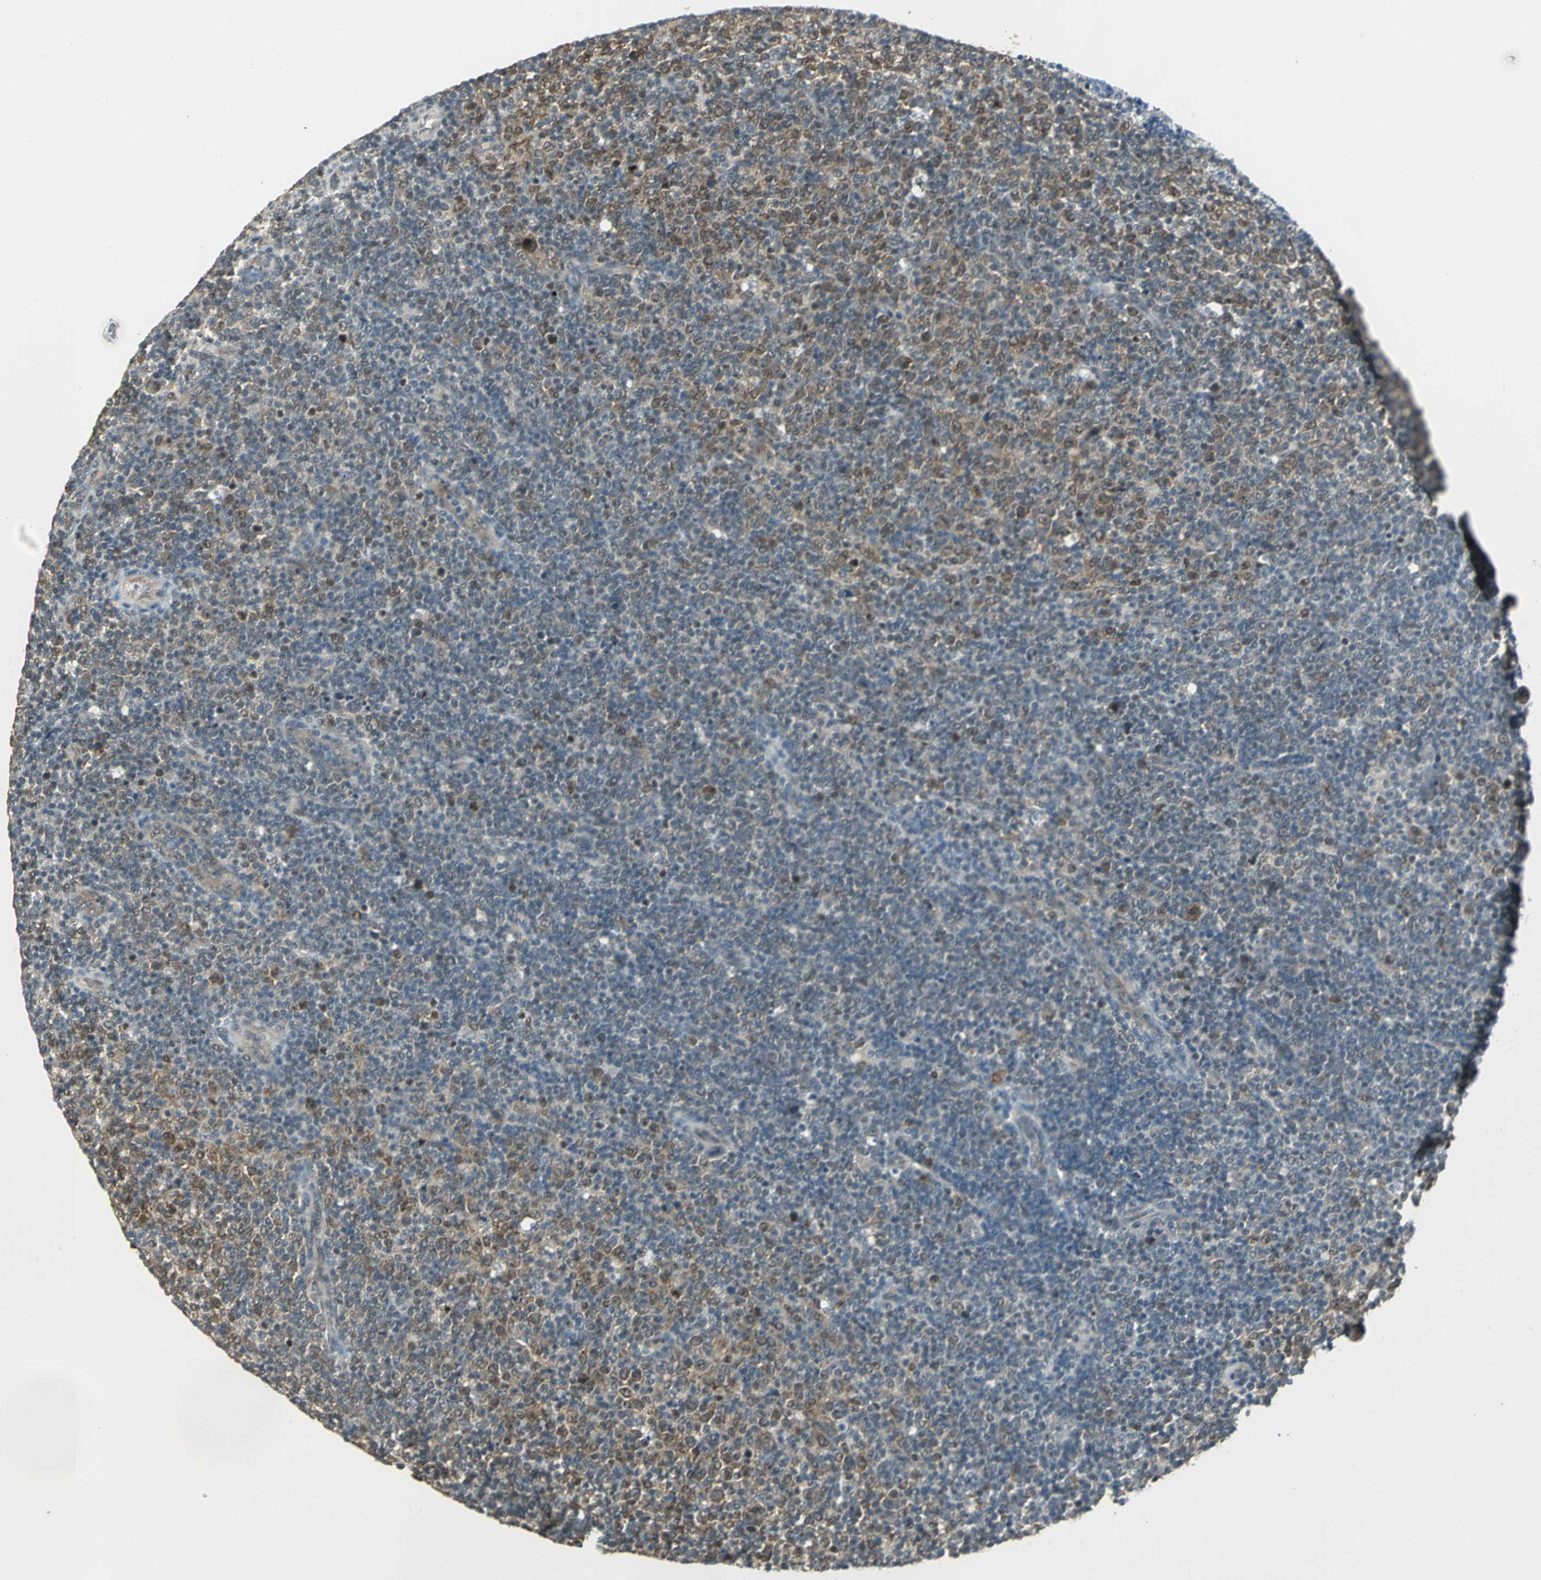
{"staining": {"intensity": "weak", "quantity": "<25%", "location": "cytoplasmic/membranous,nuclear"}, "tissue": "lymphoma", "cell_type": "Tumor cells", "image_type": "cancer", "snomed": [{"axis": "morphology", "description": "Malignant lymphoma, non-Hodgkin's type, Low grade"}, {"axis": "topography", "description": "Lymph node"}], "caption": "Tumor cells show no significant protein expression in low-grade malignant lymphoma, non-Hodgkin's type.", "gene": "DDX5", "patient": {"sex": "male", "age": 70}}